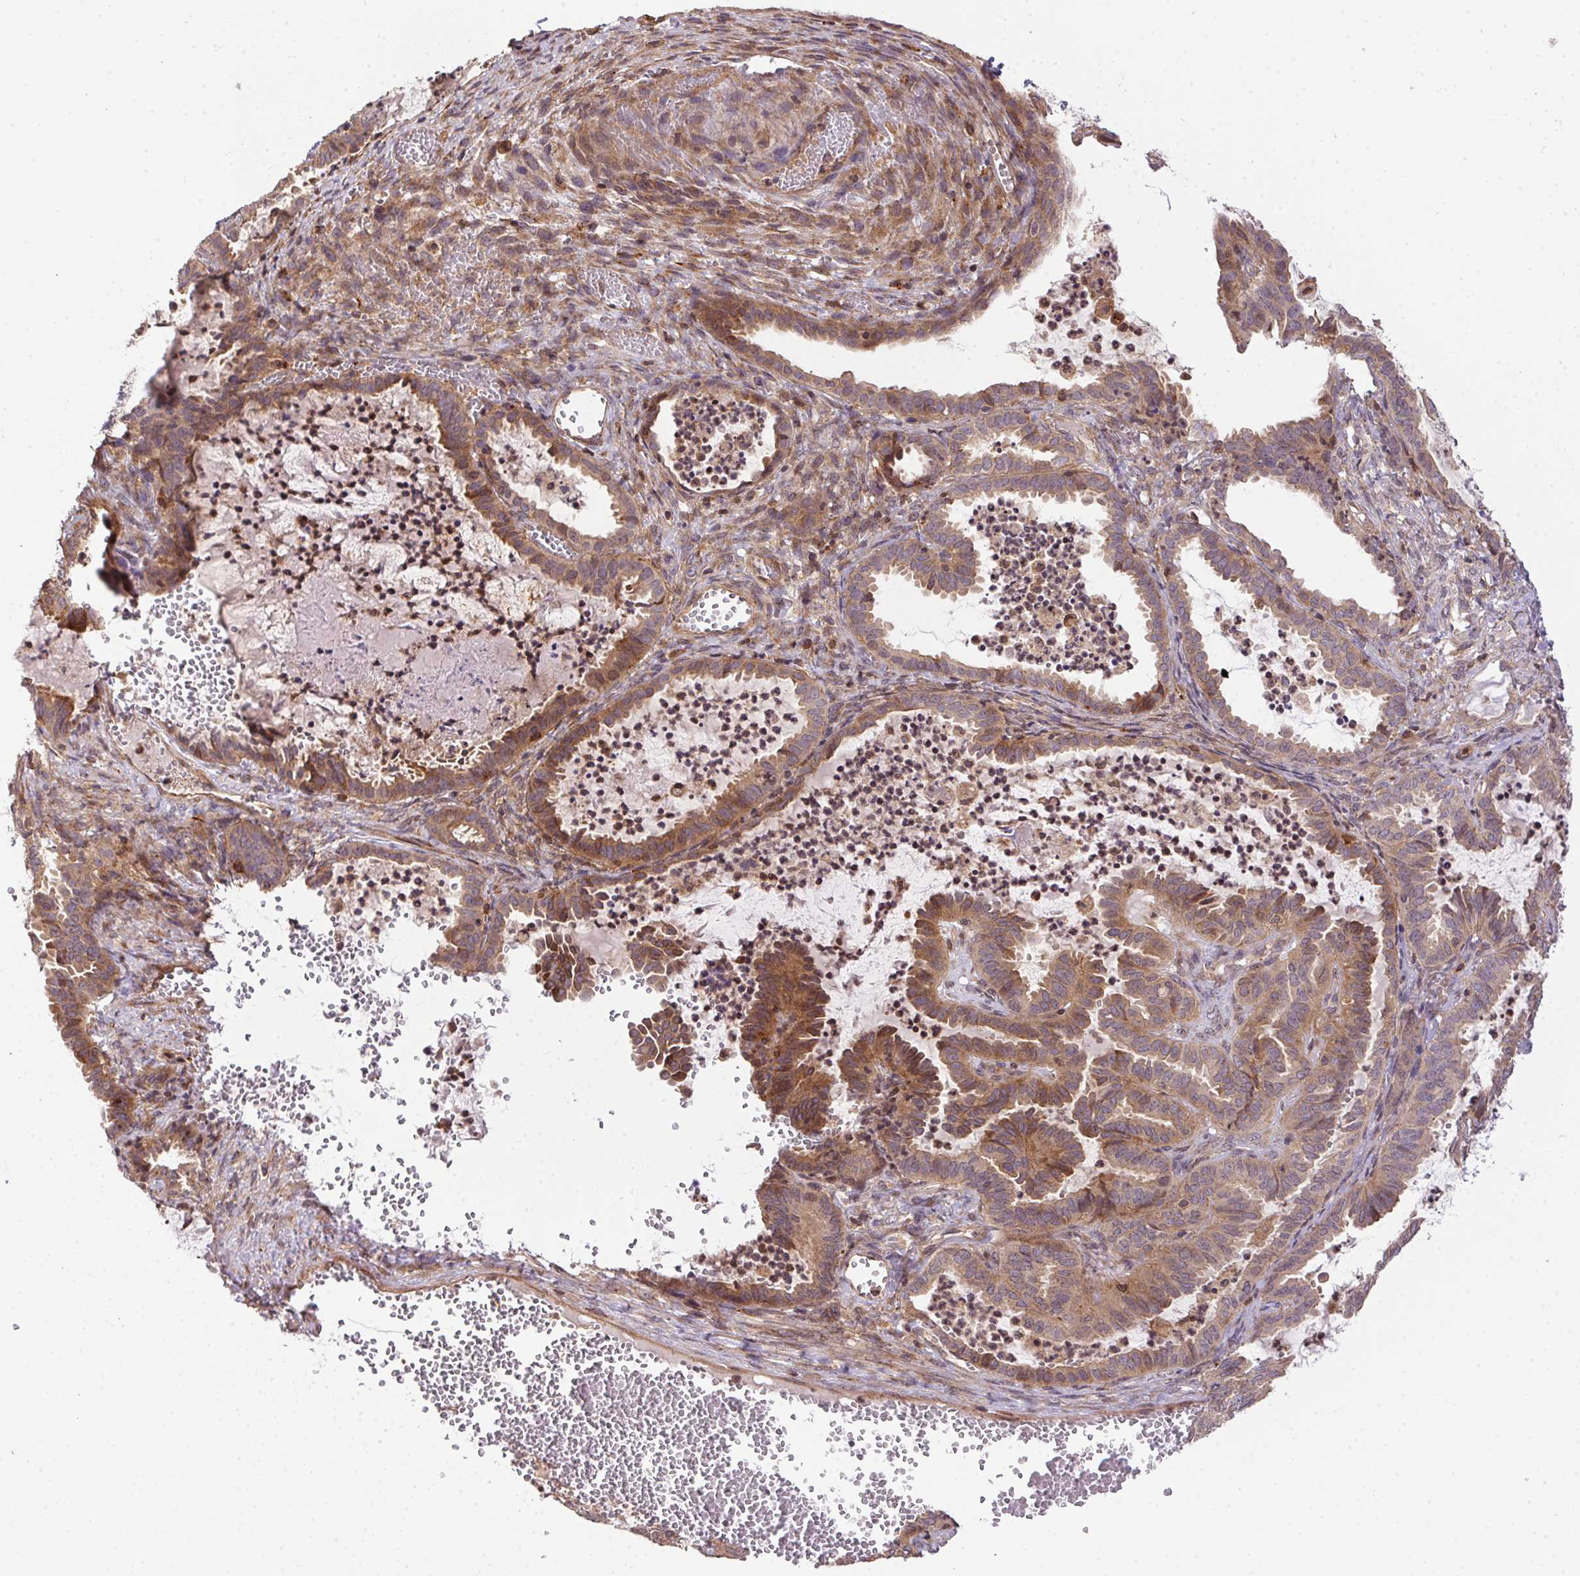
{"staining": {"intensity": "moderate", "quantity": "25%-75%", "location": "cytoplasmic/membranous"}, "tissue": "colorectal cancer", "cell_type": "Tumor cells", "image_type": "cancer", "snomed": [{"axis": "morphology", "description": "Adenocarcinoma, NOS"}, {"axis": "topography", "description": "Colon"}], "caption": "Immunohistochemistry (IHC) photomicrograph of neoplastic tissue: colorectal cancer stained using immunohistochemistry displays medium levels of moderate protein expression localized specifically in the cytoplasmic/membranous of tumor cells, appearing as a cytoplasmic/membranous brown color.", "gene": "MEX3D", "patient": {"sex": "female", "age": 78}}